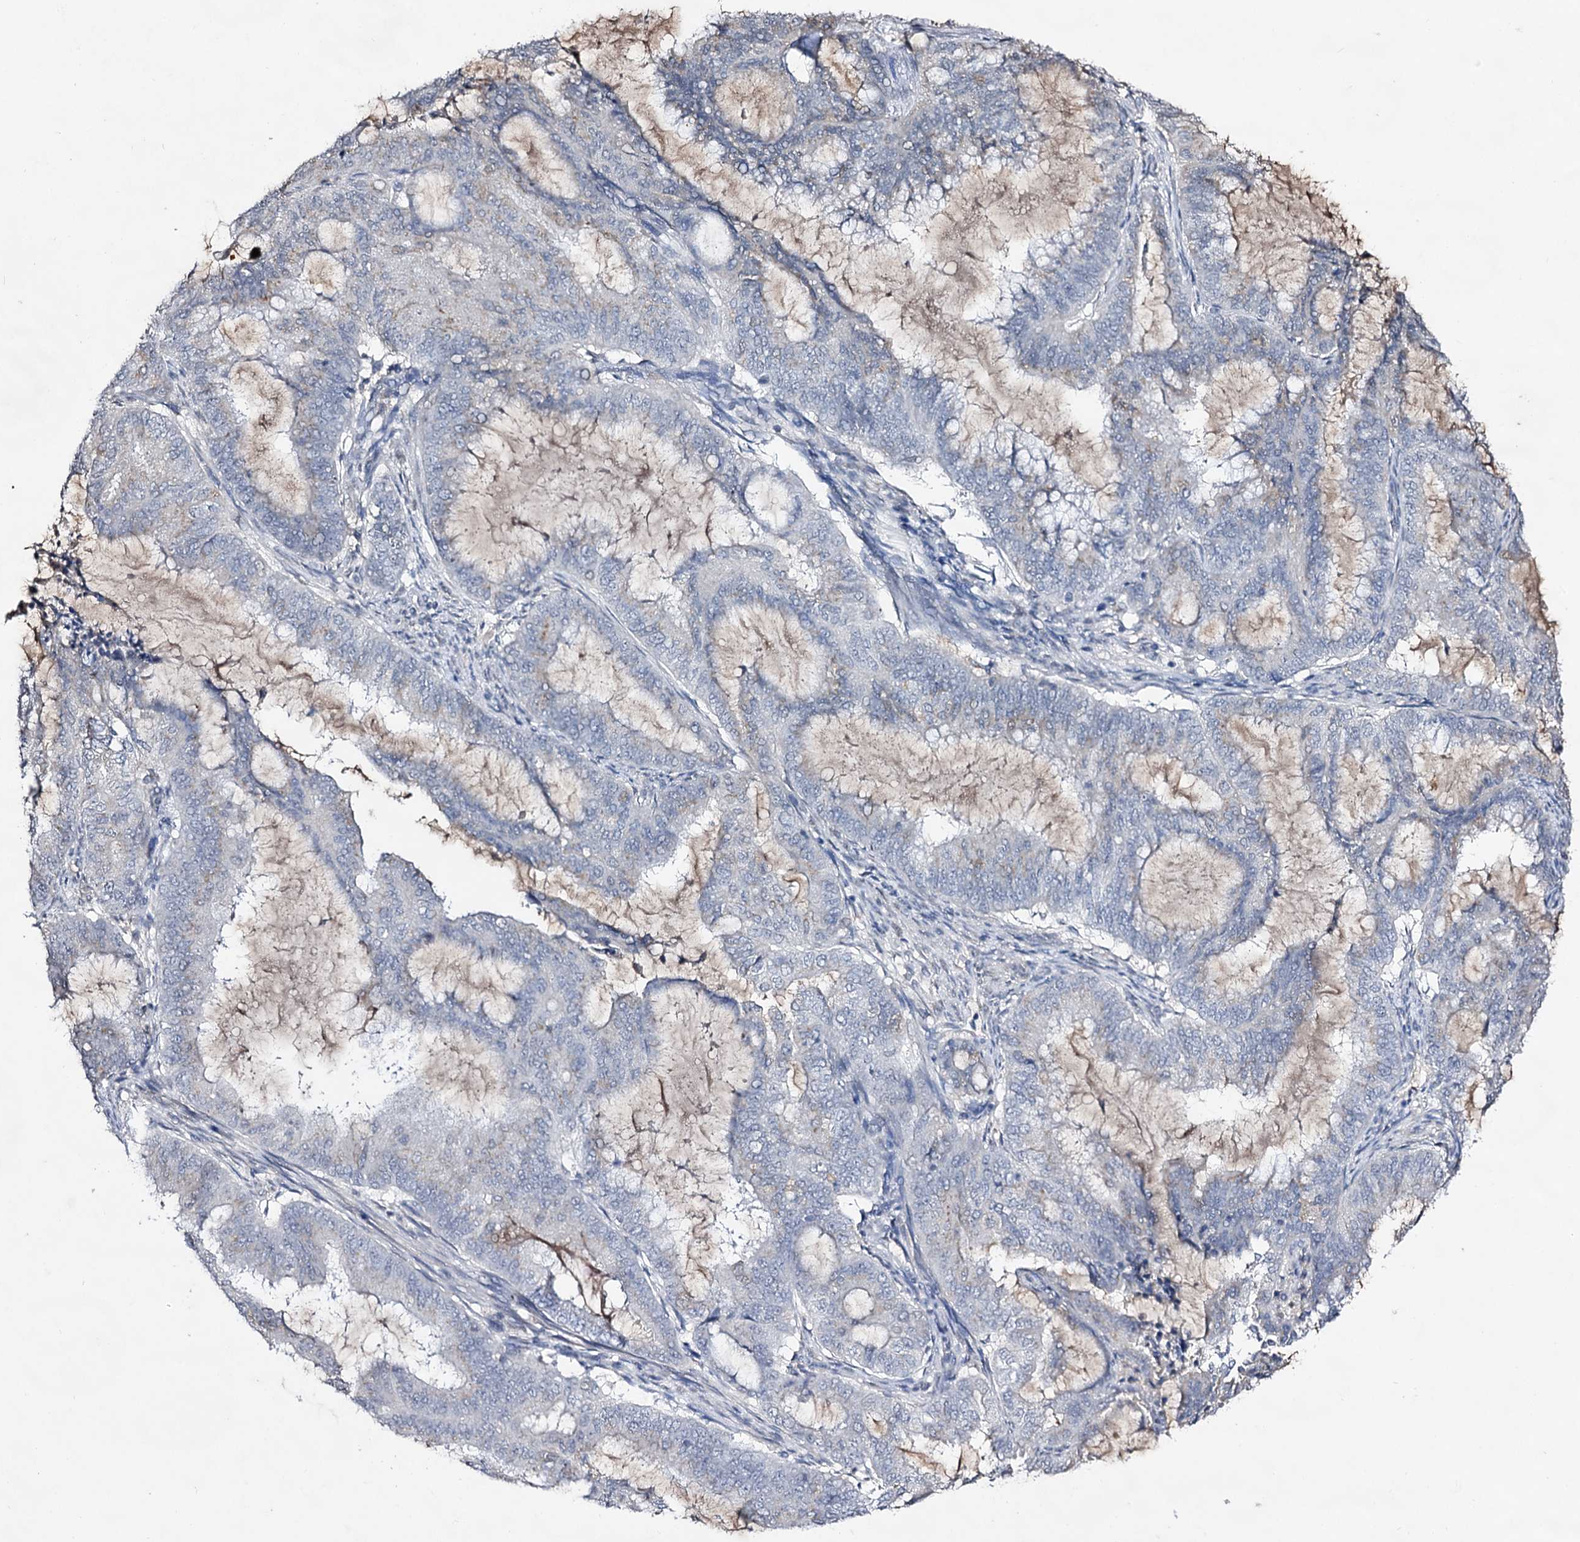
{"staining": {"intensity": "negative", "quantity": "none", "location": "none"}, "tissue": "endometrial cancer", "cell_type": "Tumor cells", "image_type": "cancer", "snomed": [{"axis": "morphology", "description": "Adenocarcinoma, NOS"}, {"axis": "topography", "description": "Endometrium"}], "caption": "Human endometrial adenocarcinoma stained for a protein using immunohistochemistry exhibits no expression in tumor cells.", "gene": "PLIN1", "patient": {"sex": "female", "age": 51}}